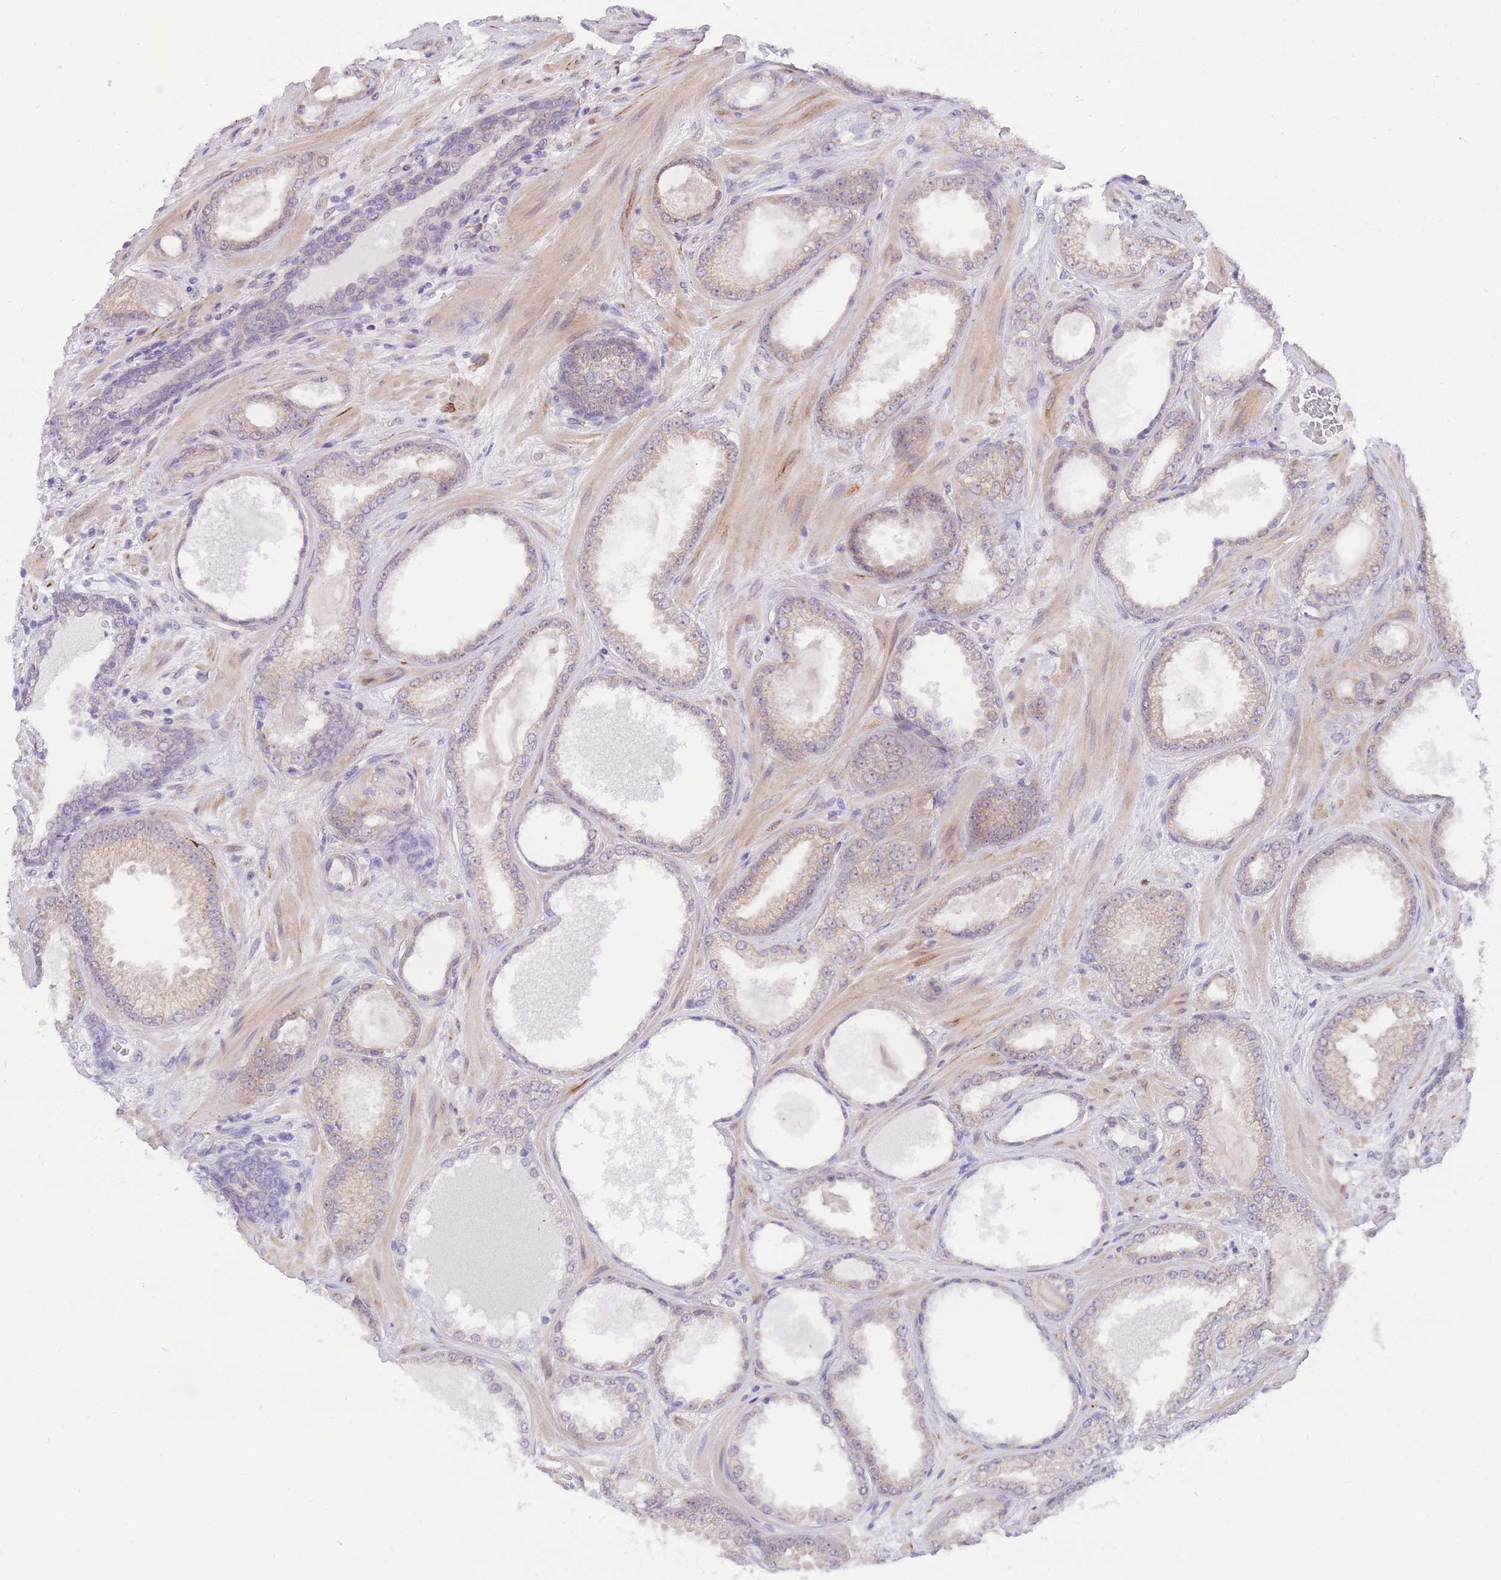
{"staining": {"intensity": "weak", "quantity": "25%-75%", "location": "cytoplasmic/membranous"}, "tissue": "prostate cancer", "cell_type": "Tumor cells", "image_type": "cancer", "snomed": [{"axis": "morphology", "description": "Adenocarcinoma, Low grade"}, {"axis": "topography", "description": "Prostate"}], "caption": "Human prostate adenocarcinoma (low-grade) stained with a protein marker shows weak staining in tumor cells.", "gene": "S100PBP", "patient": {"sex": "male", "age": 57}}